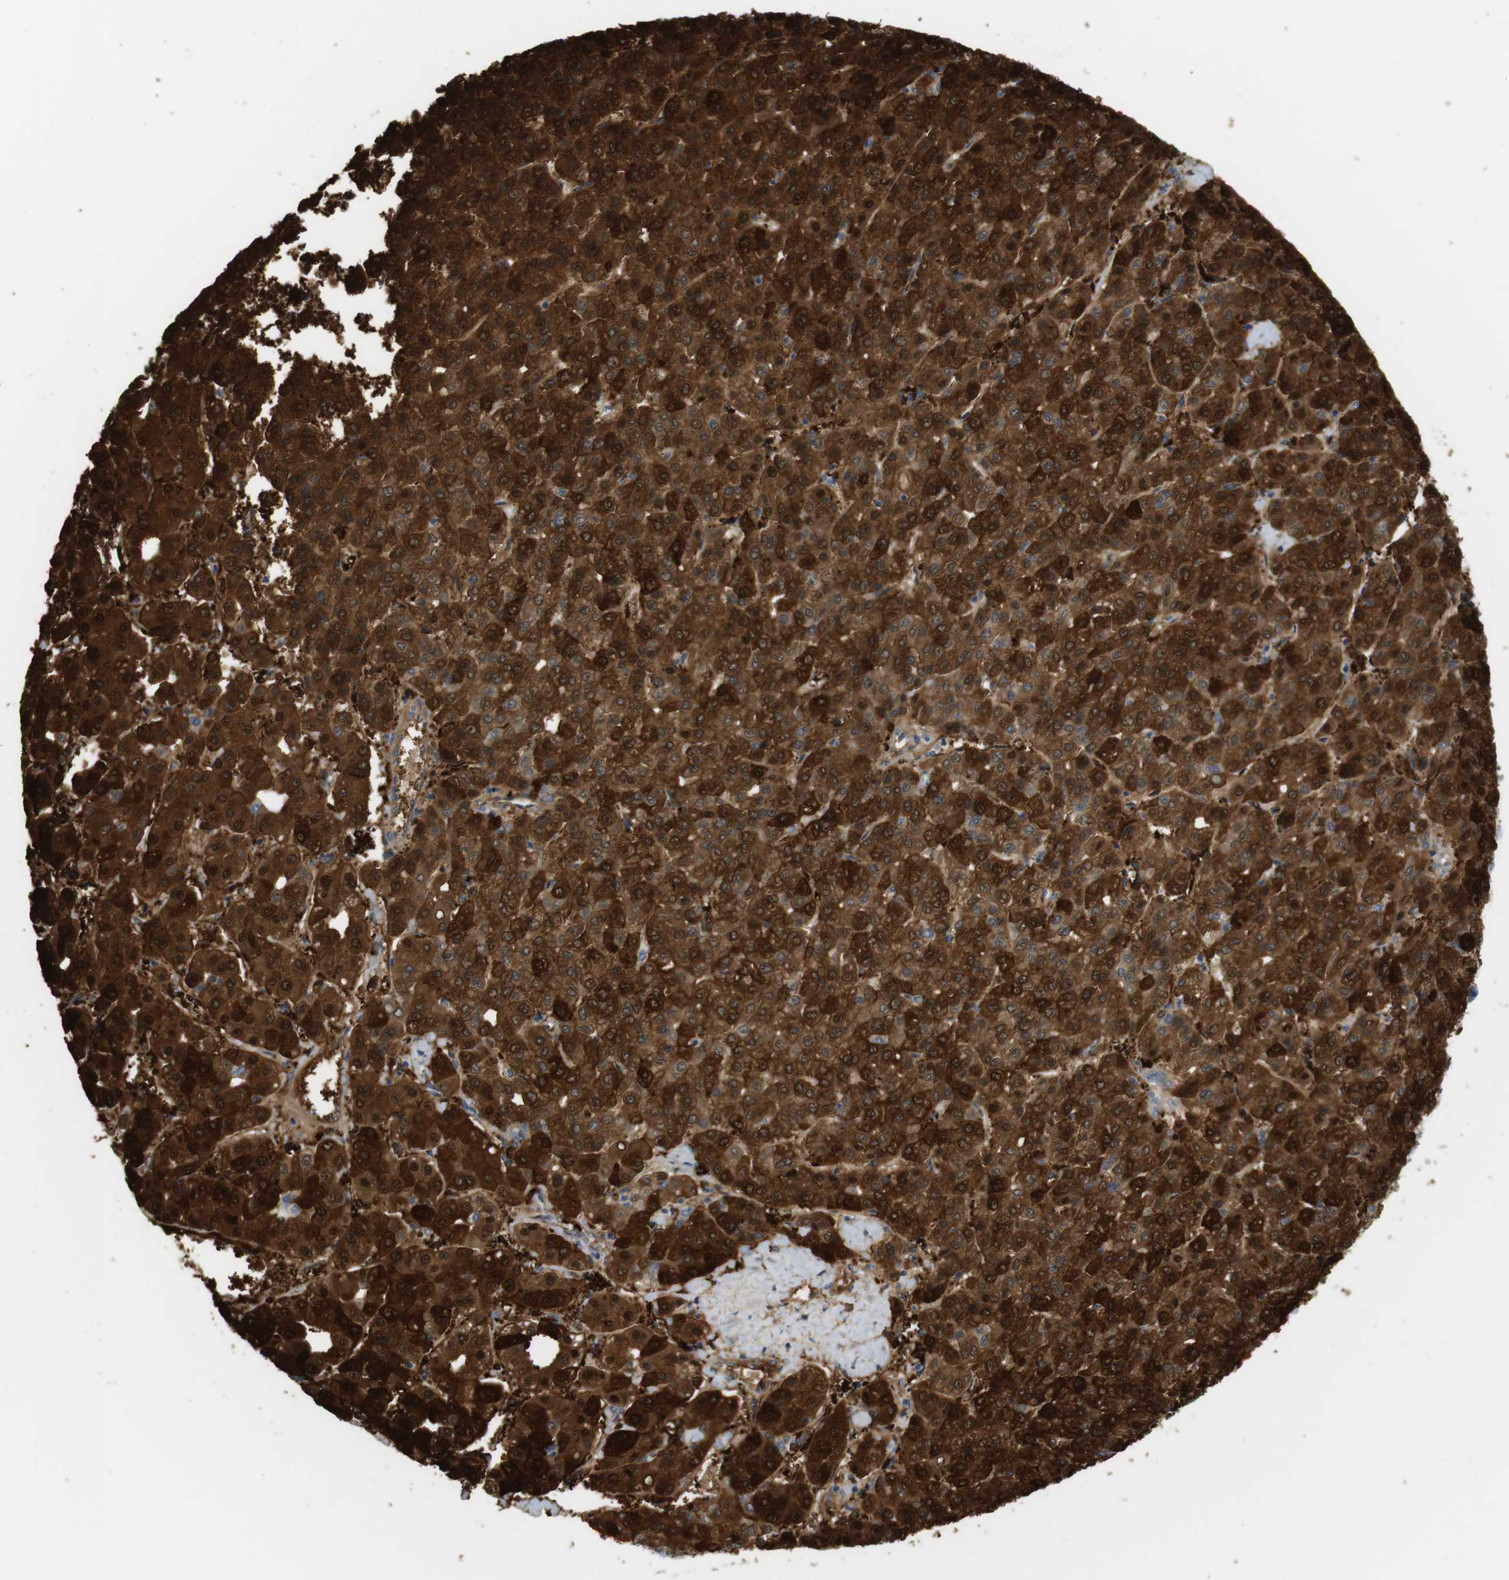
{"staining": {"intensity": "strong", "quantity": ">75%", "location": "cytoplasmic/membranous,nuclear"}, "tissue": "liver cancer", "cell_type": "Tumor cells", "image_type": "cancer", "snomed": [{"axis": "morphology", "description": "Carcinoma, Hepatocellular, NOS"}, {"axis": "topography", "description": "Liver"}], "caption": "Liver hepatocellular carcinoma stained for a protein reveals strong cytoplasmic/membranous and nuclear positivity in tumor cells.", "gene": "CREB3L2", "patient": {"sex": "male", "age": 65}}